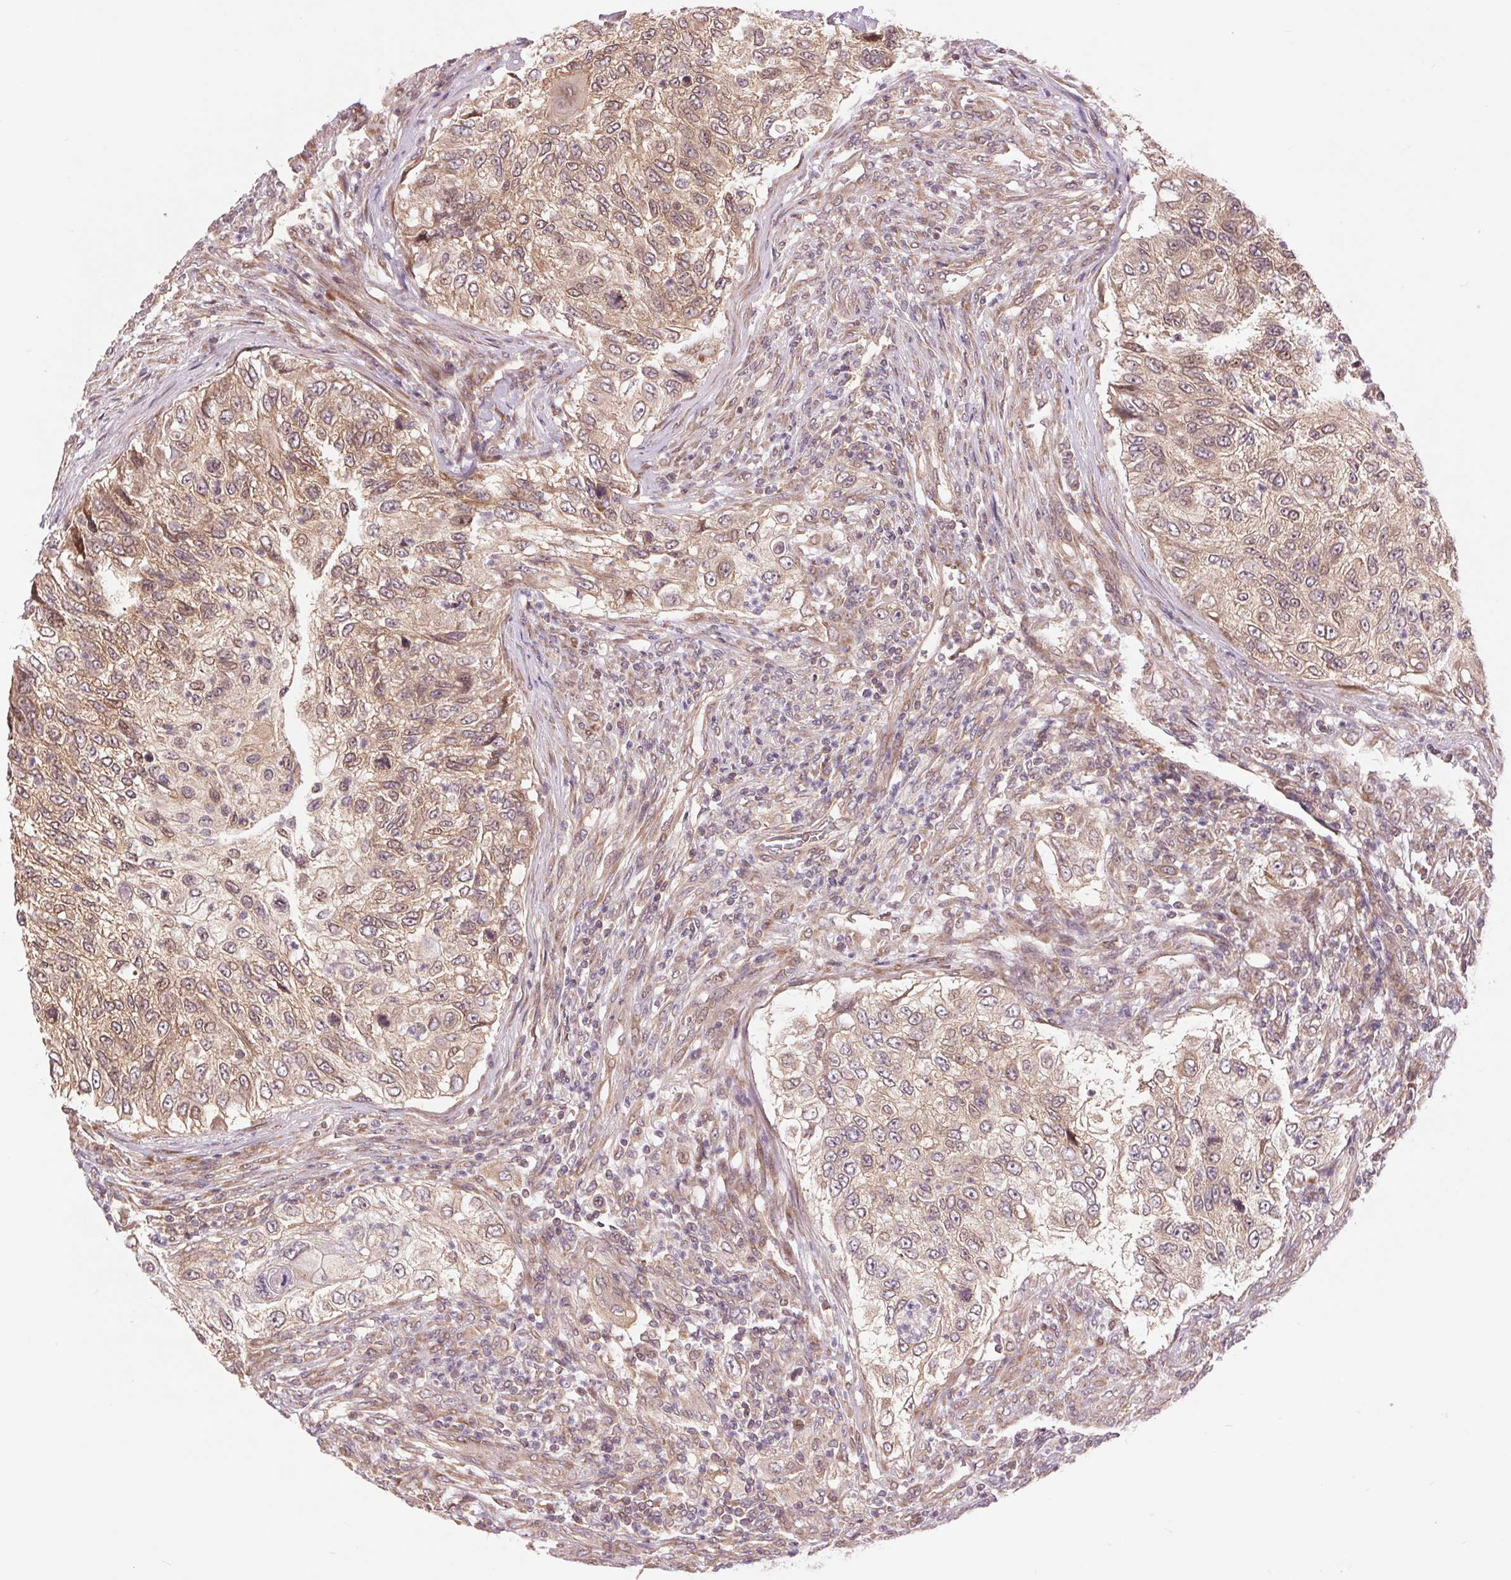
{"staining": {"intensity": "weak", "quantity": ">75%", "location": "cytoplasmic/membranous"}, "tissue": "urothelial cancer", "cell_type": "Tumor cells", "image_type": "cancer", "snomed": [{"axis": "morphology", "description": "Urothelial carcinoma, High grade"}, {"axis": "topography", "description": "Urinary bladder"}], "caption": "Tumor cells demonstrate low levels of weak cytoplasmic/membranous staining in about >75% of cells in high-grade urothelial carcinoma.", "gene": "BTF3L4", "patient": {"sex": "female", "age": 60}}